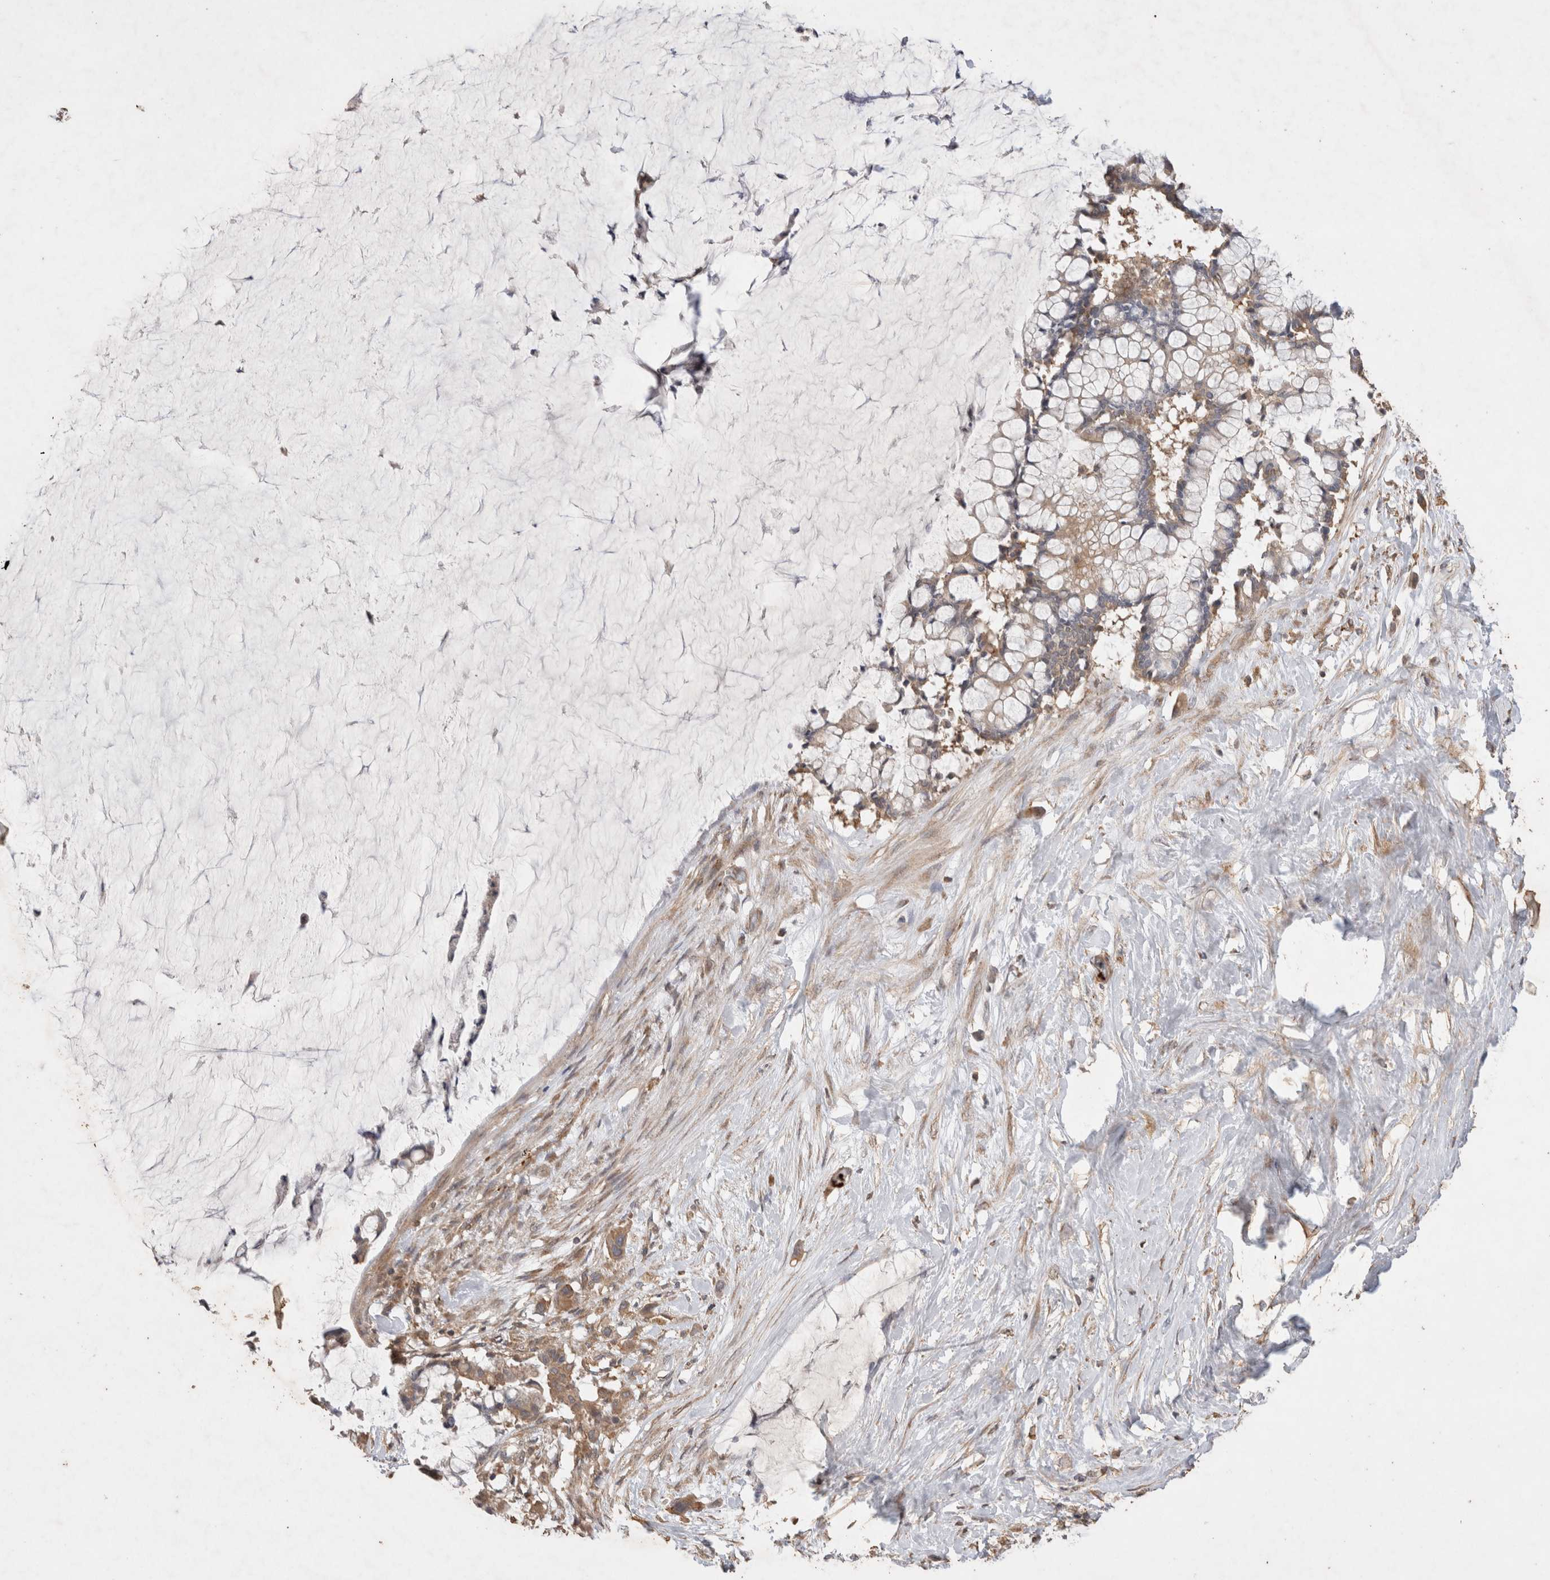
{"staining": {"intensity": "weak", "quantity": "<25%", "location": "cytoplasmic/membranous"}, "tissue": "pancreatic cancer", "cell_type": "Tumor cells", "image_type": "cancer", "snomed": [{"axis": "morphology", "description": "Adenocarcinoma, NOS"}, {"axis": "topography", "description": "Pancreas"}], "caption": "The image reveals no staining of tumor cells in pancreatic cancer.", "gene": "SNX31", "patient": {"sex": "male", "age": 41}}